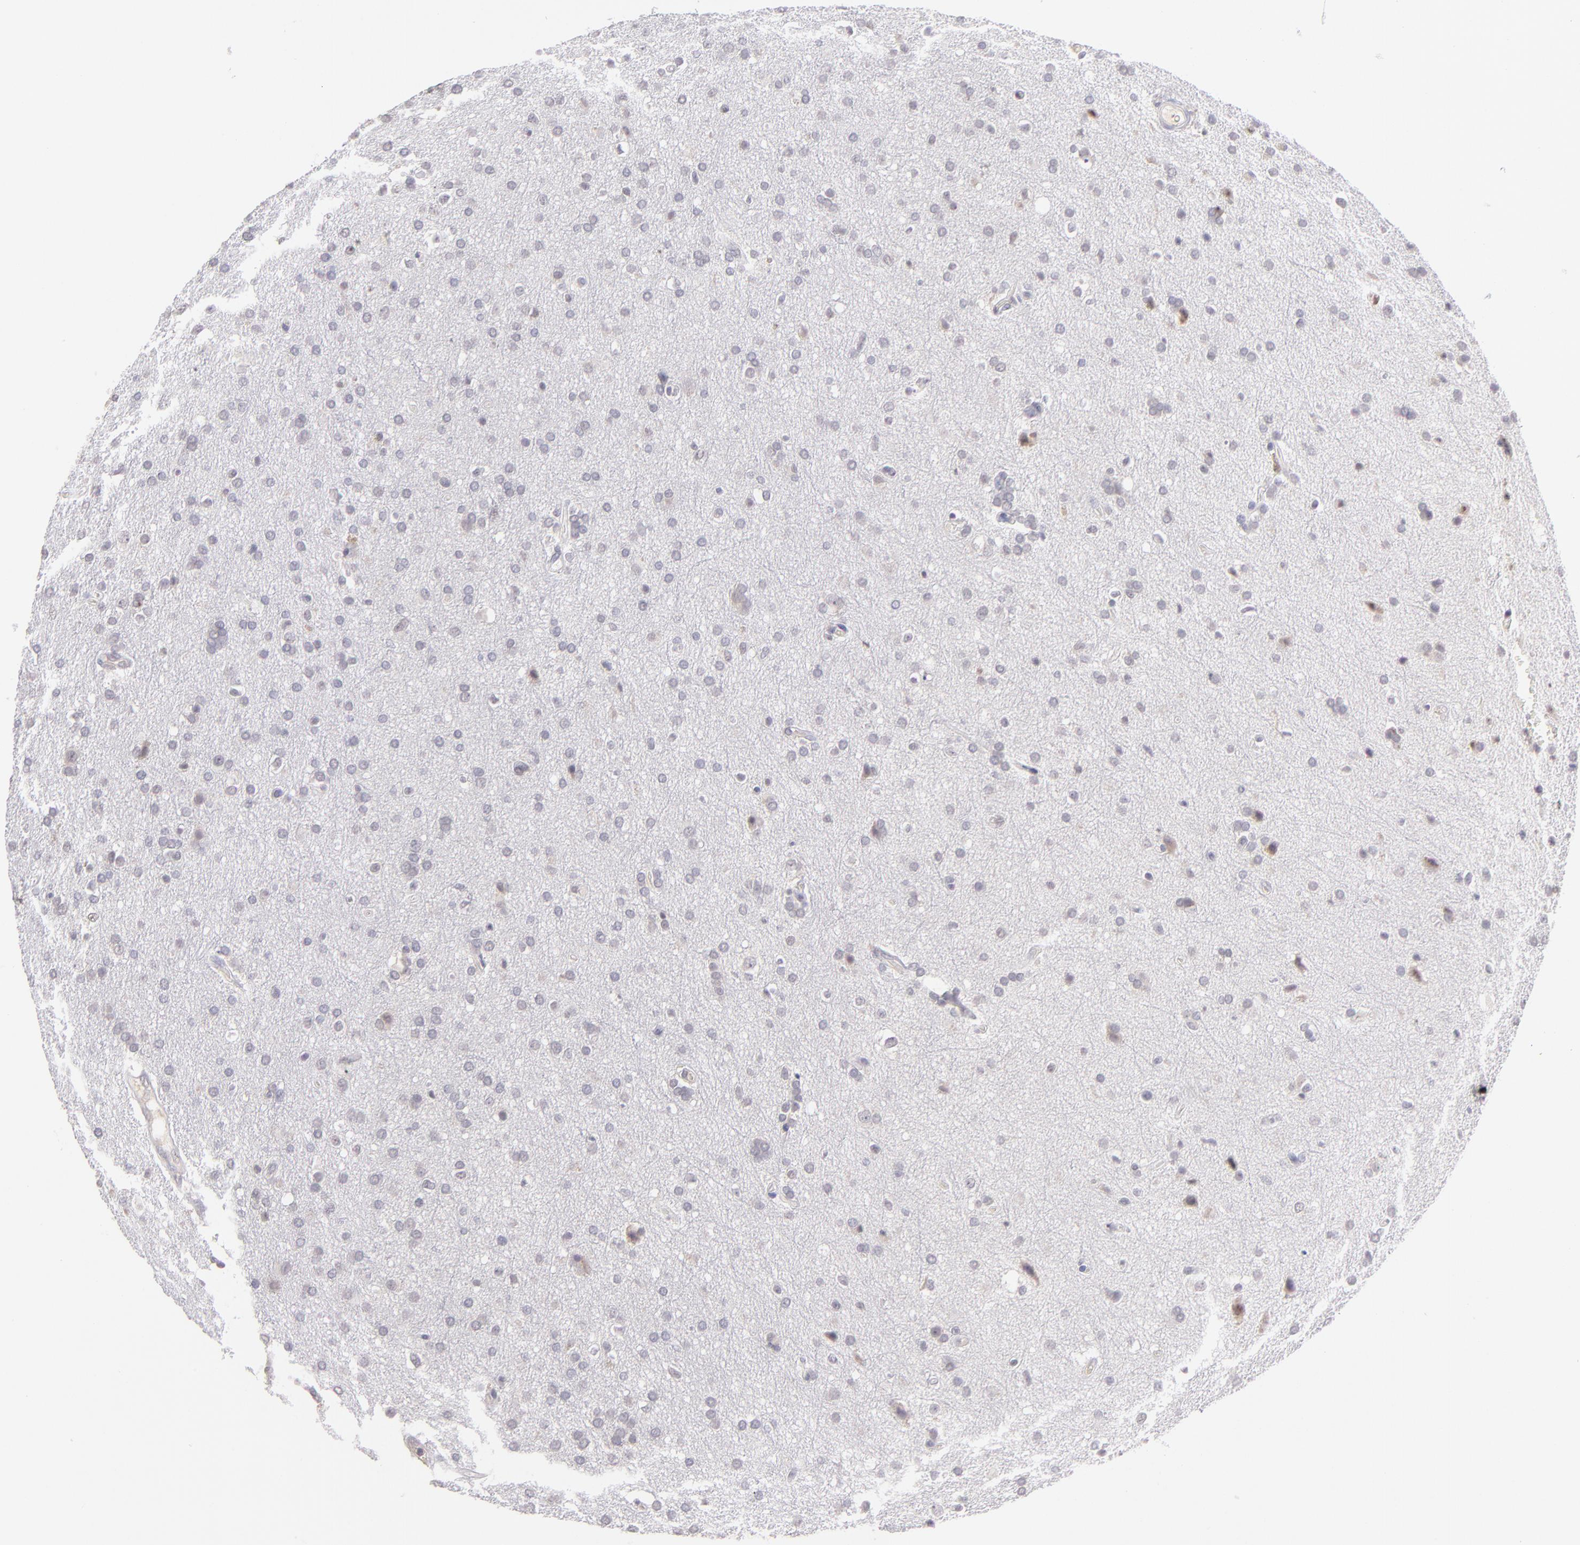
{"staining": {"intensity": "negative", "quantity": "none", "location": "none"}, "tissue": "glioma", "cell_type": "Tumor cells", "image_type": "cancer", "snomed": [{"axis": "morphology", "description": "Glioma, malignant, High grade"}, {"axis": "topography", "description": "Brain"}], "caption": "A photomicrograph of glioma stained for a protein reveals no brown staining in tumor cells. (DAB IHC, high magnification).", "gene": "THBD", "patient": {"sex": "male", "age": 33}}